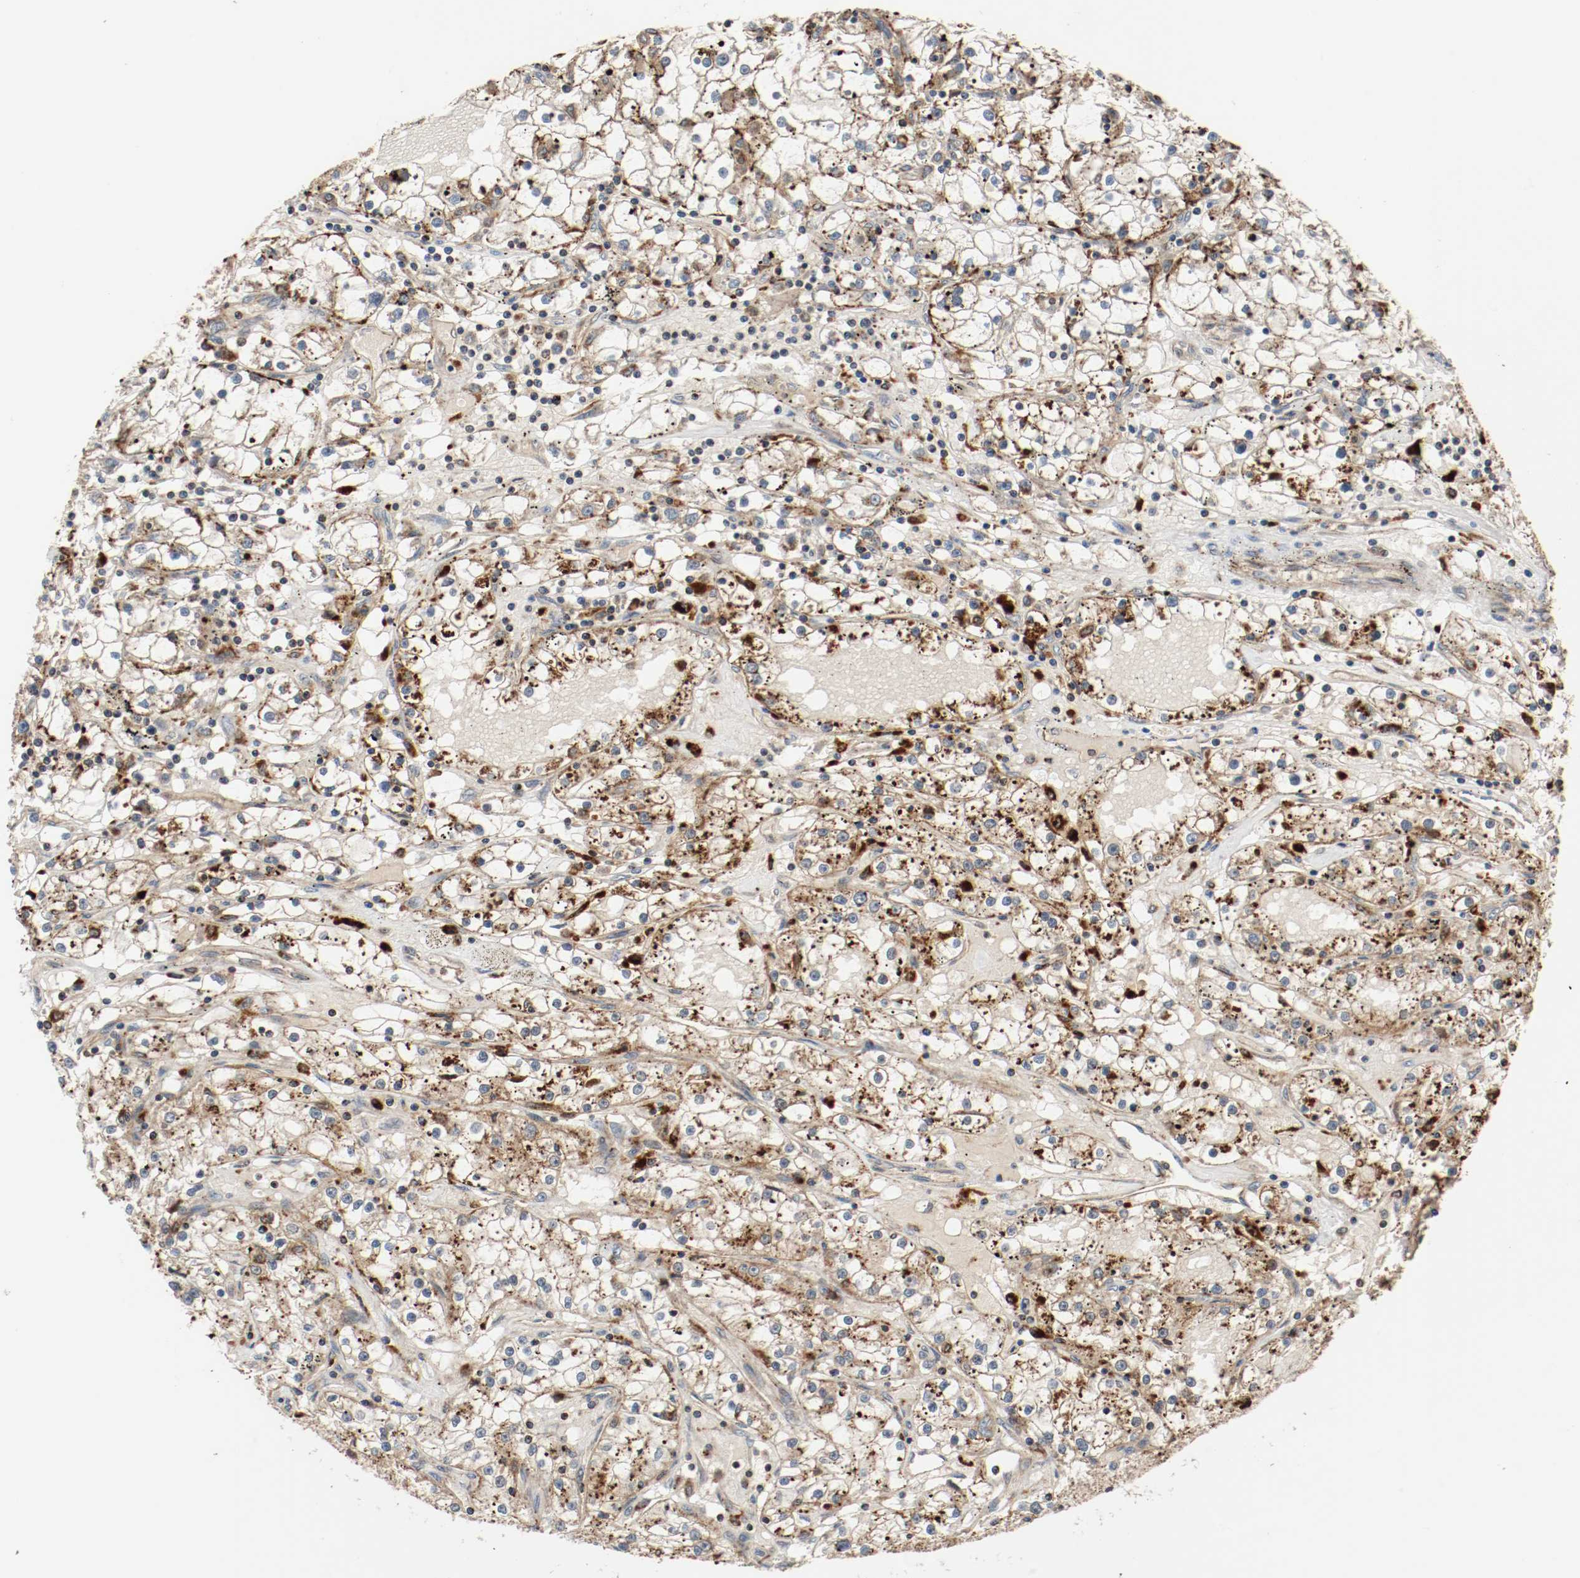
{"staining": {"intensity": "strong", "quantity": "25%-75%", "location": "cytoplasmic/membranous"}, "tissue": "renal cancer", "cell_type": "Tumor cells", "image_type": "cancer", "snomed": [{"axis": "morphology", "description": "Adenocarcinoma, NOS"}, {"axis": "topography", "description": "Kidney"}], "caption": "DAB (3,3'-diaminobenzidine) immunohistochemical staining of renal adenocarcinoma reveals strong cytoplasmic/membranous protein staining in approximately 25%-75% of tumor cells. The staining was performed using DAB (3,3'-diaminobenzidine) to visualize the protein expression in brown, while the nuclei were stained in blue with hematoxylin (Magnification: 20x).", "gene": "LAMP2", "patient": {"sex": "male", "age": 56}}